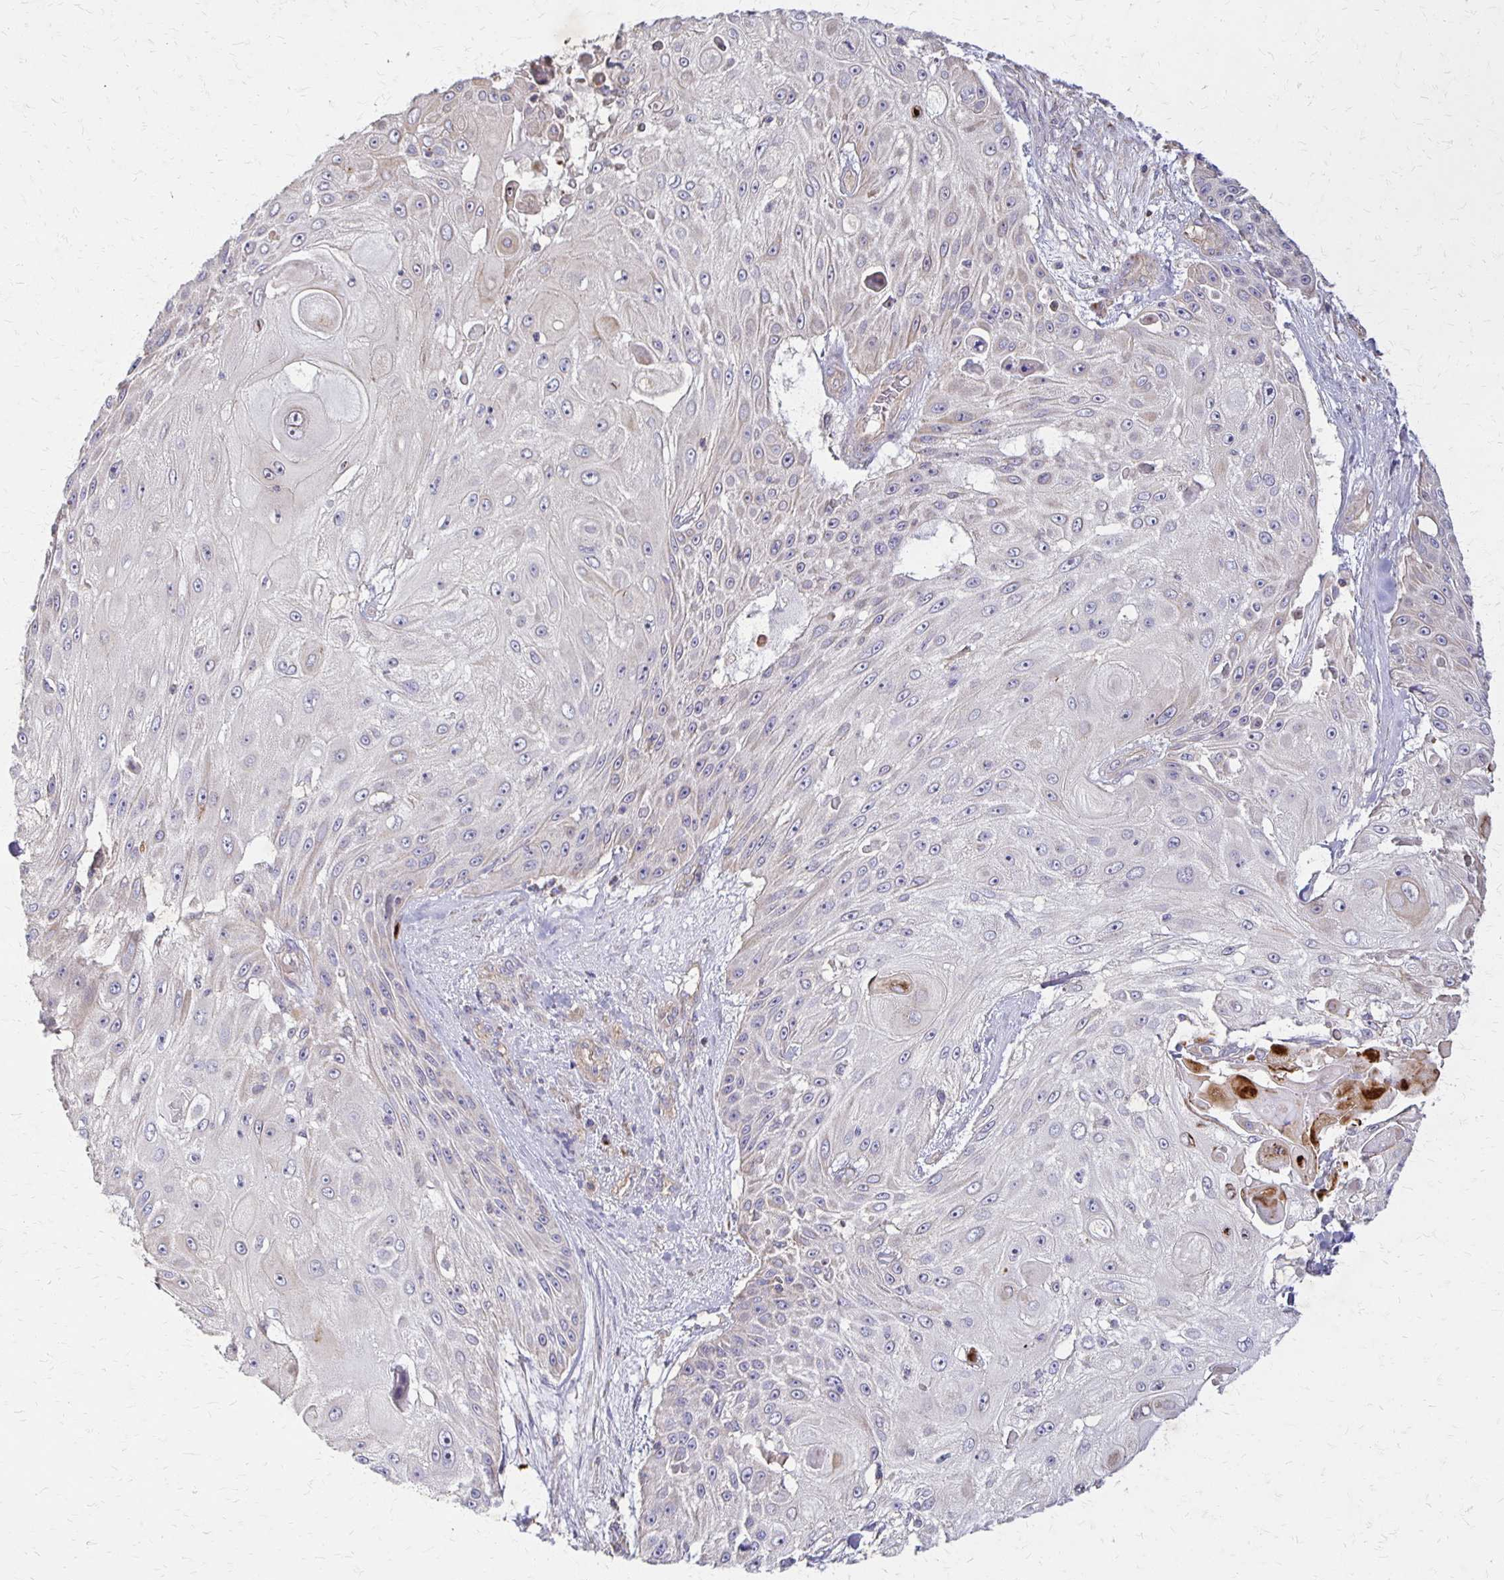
{"staining": {"intensity": "weak", "quantity": "<25%", "location": "cytoplasmic/membranous"}, "tissue": "skin cancer", "cell_type": "Tumor cells", "image_type": "cancer", "snomed": [{"axis": "morphology", "description": "Squamous cell carcinoma, NOS"}, {"axis": "topography", "description": "Skin"}], "caption": "An immunohistochemistry (IHC) micrograph of skin cancer (squamous cell carcinoma) is shown. There is no staining in tumor cells of skin cancer (squamous cell carcinoma).", "gene": "EIF4EBP2", "patient": {"sex": "female", "age": 86}}